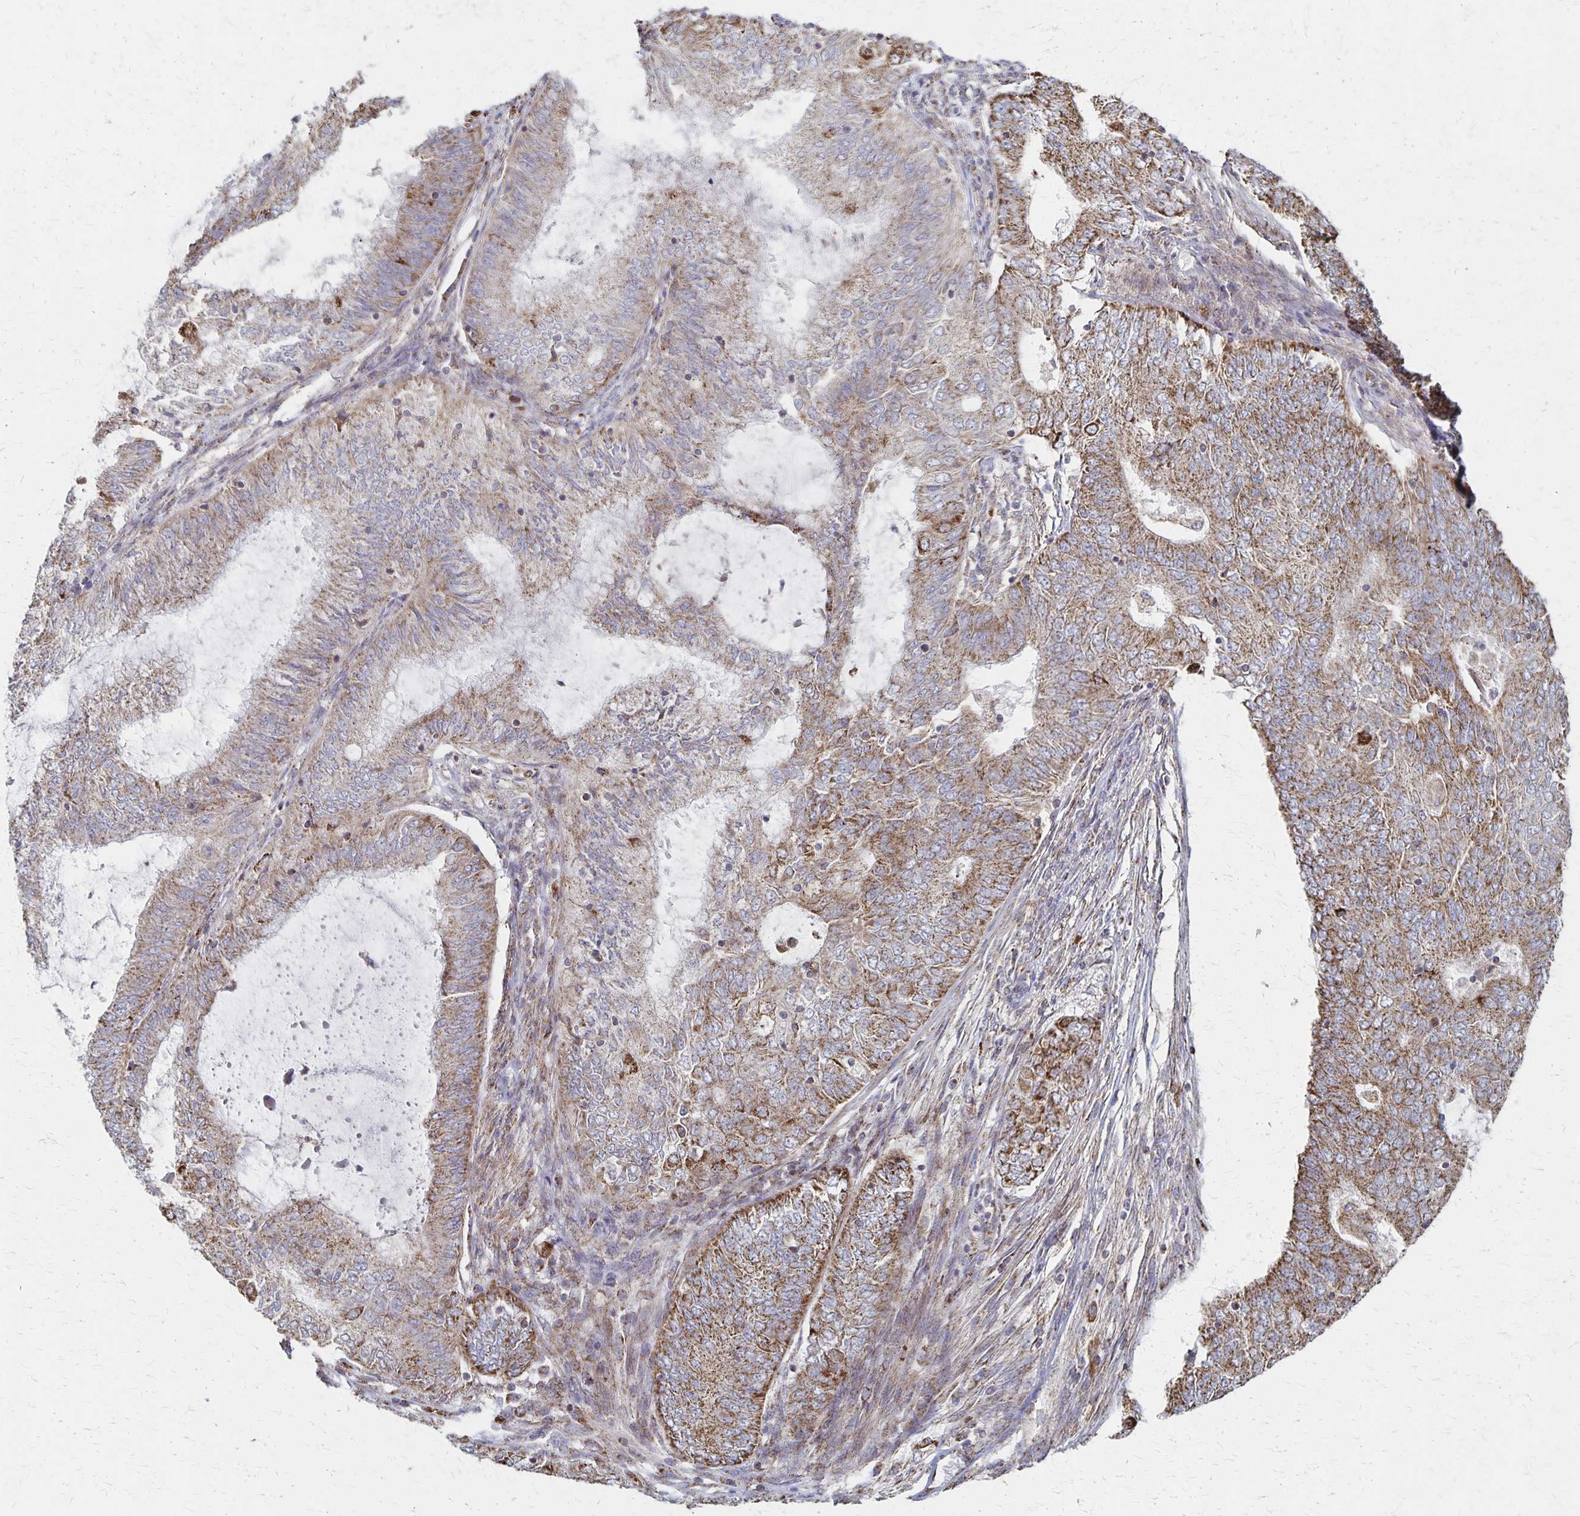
{"staining": {"intensity": "moderate", "quantity": ">75%", "location": "cytoplasmic/membranous"}, "tissue": "endometrial cancer", "cell_type": "Tumor cells", "image_type": "cancer", "snomed": [{"axis": "morphology", "description": "Adenocarcinoma, NOS"}, {"axis": "topography", "description": "Endometrium"}], "caption": "Endometrial adenocarcinoma tissue shows moderate cytoplasmic/membranous expression in approximately >75% of tumor cells, visualized by immunohistochemistry.", "gene": "DYRK4", "patient": {"sex": "female", "age": 62}}